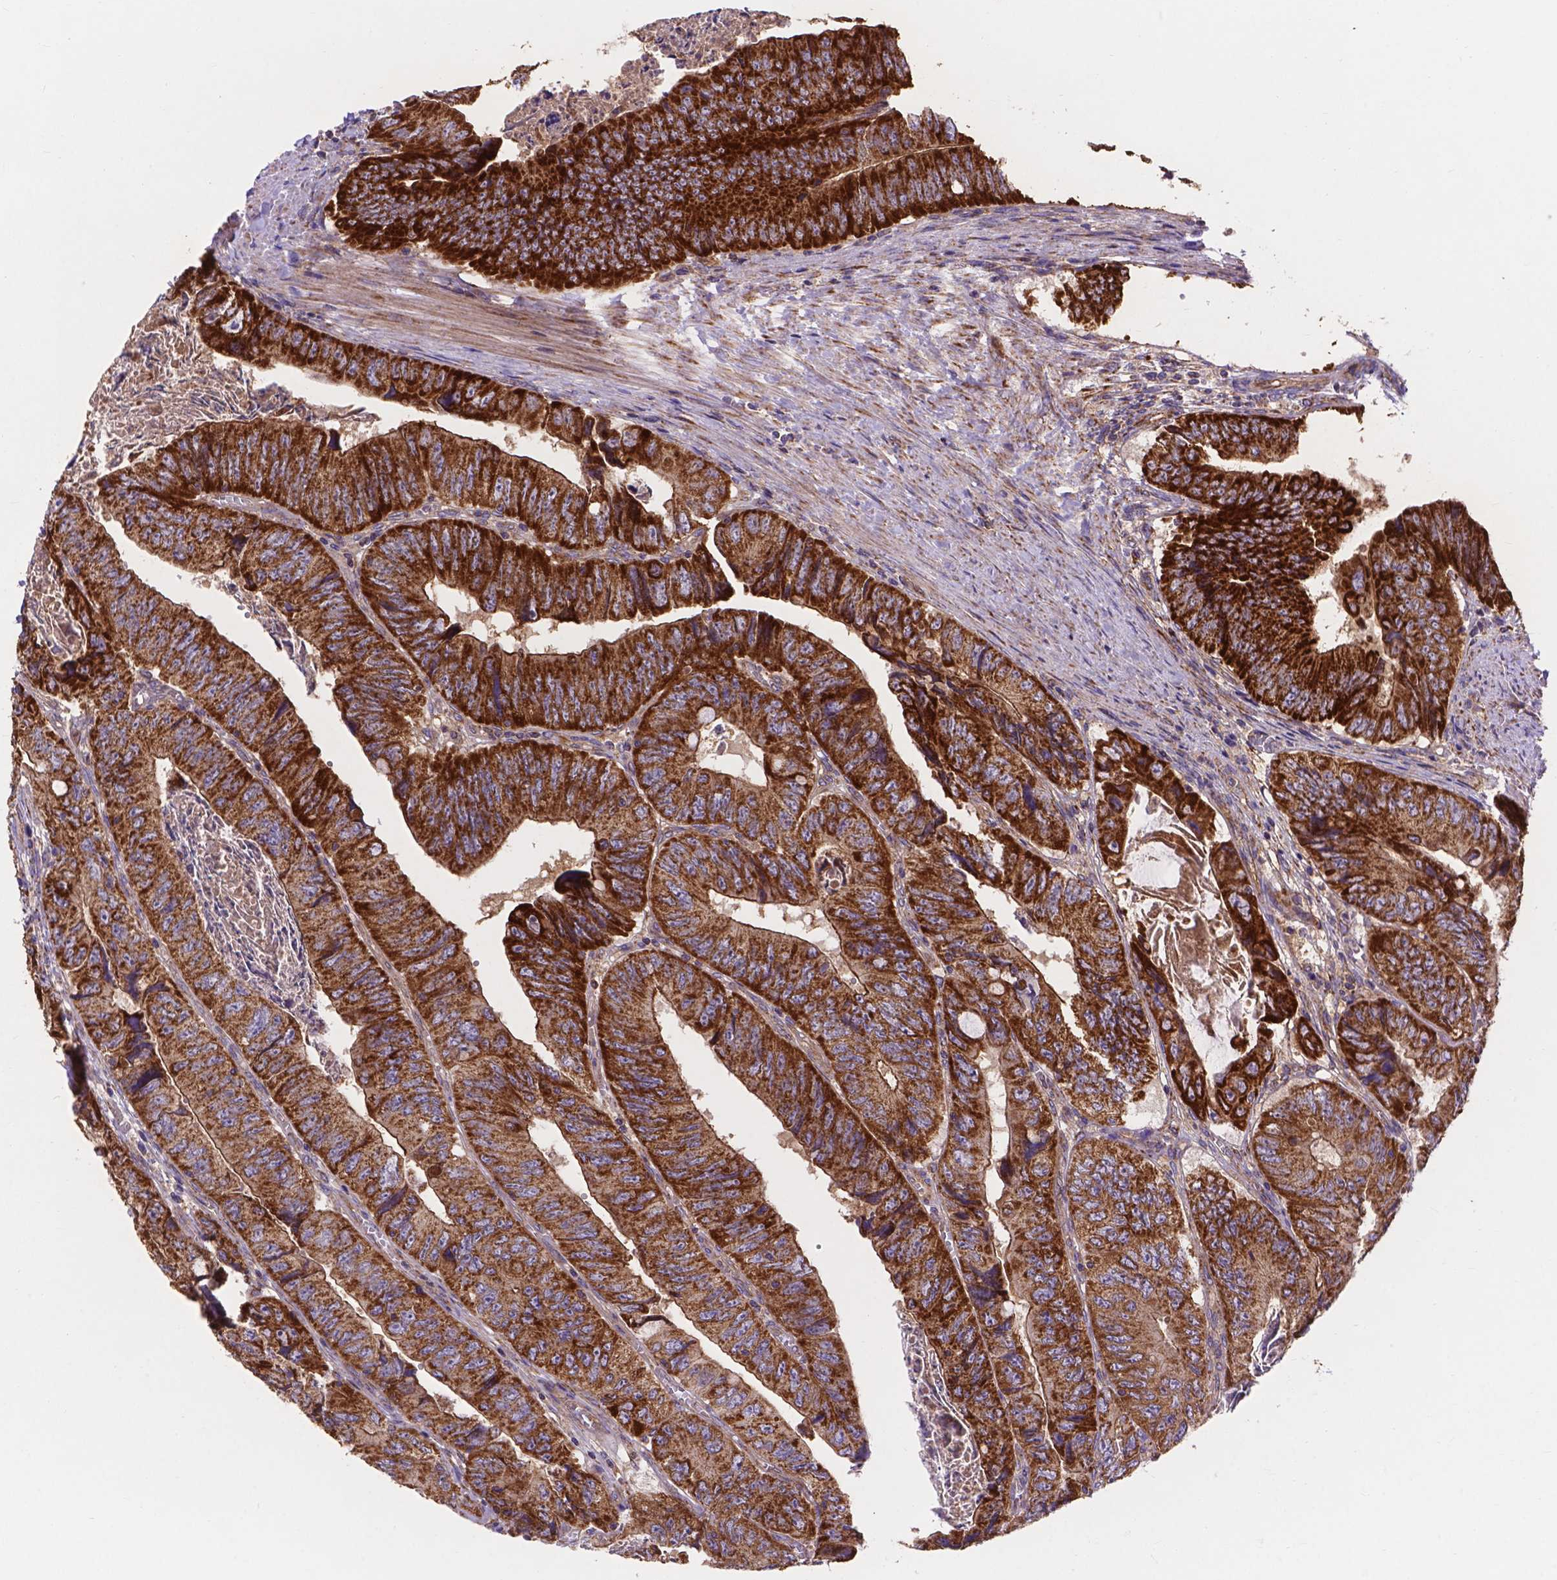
{"staining": {"intensity": "strong", "quantity": ">75%", "location": "cytoplasmic/membranous"}, "tissue": "colorectal cancer", "cell_type": "Tumor cells", "image_type": "cancer", "snomed": [{"axis": "morphology", "description": "Adenocarcinoma, NOS"}, {"axis": "topography", "description": "Colon"}], "caption": "Immunohistochemical staining of colorectal adenocarcinoma reveals high levels of strong cytoplasmic/membranous expression in about >75% of tumor cells.", "gene": "AK3", "patient": {"sex": "female", "age": 84}}